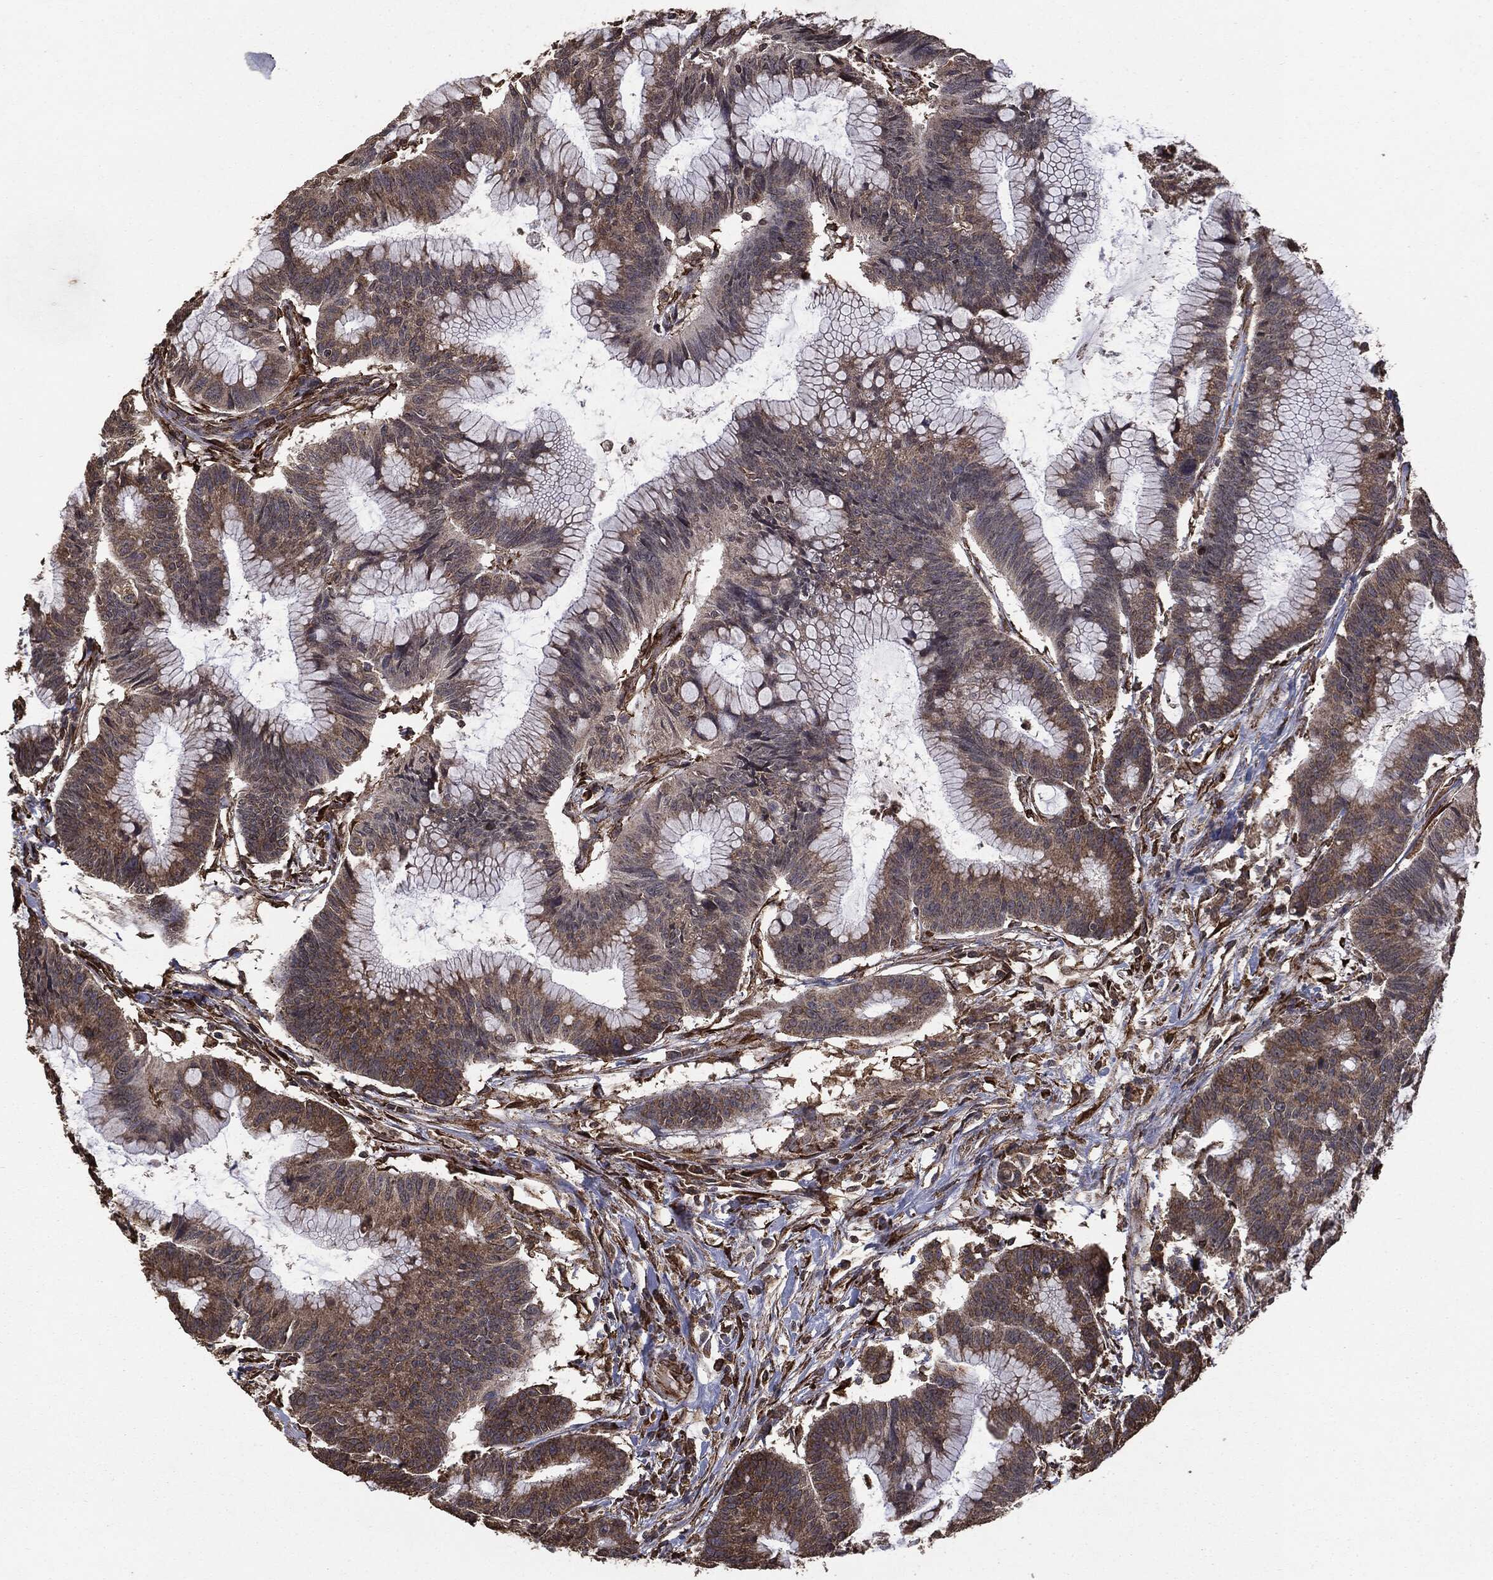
{"staining": {"intensity": "weak", "quantity": ">75%", "location": "cytoplasmic/membranous"}, "tissue": "colorectal cancer", "cell_type": "Tumor cells", "image_type": "cancer", "snomed": [{"axis": "morphology", "description": "Adenocarcinoma, NOS"}, {"axis": "topography", "description": "Colon"}], "caption": "Protein expression by immunohistochemistry (IHC) reveals weak cytoplasmic/membranous staining in approximately >75% of tumor cells in colorectal cancer.", "gene": "MTOR", "patient": {"sex": "female", "age": 78}}